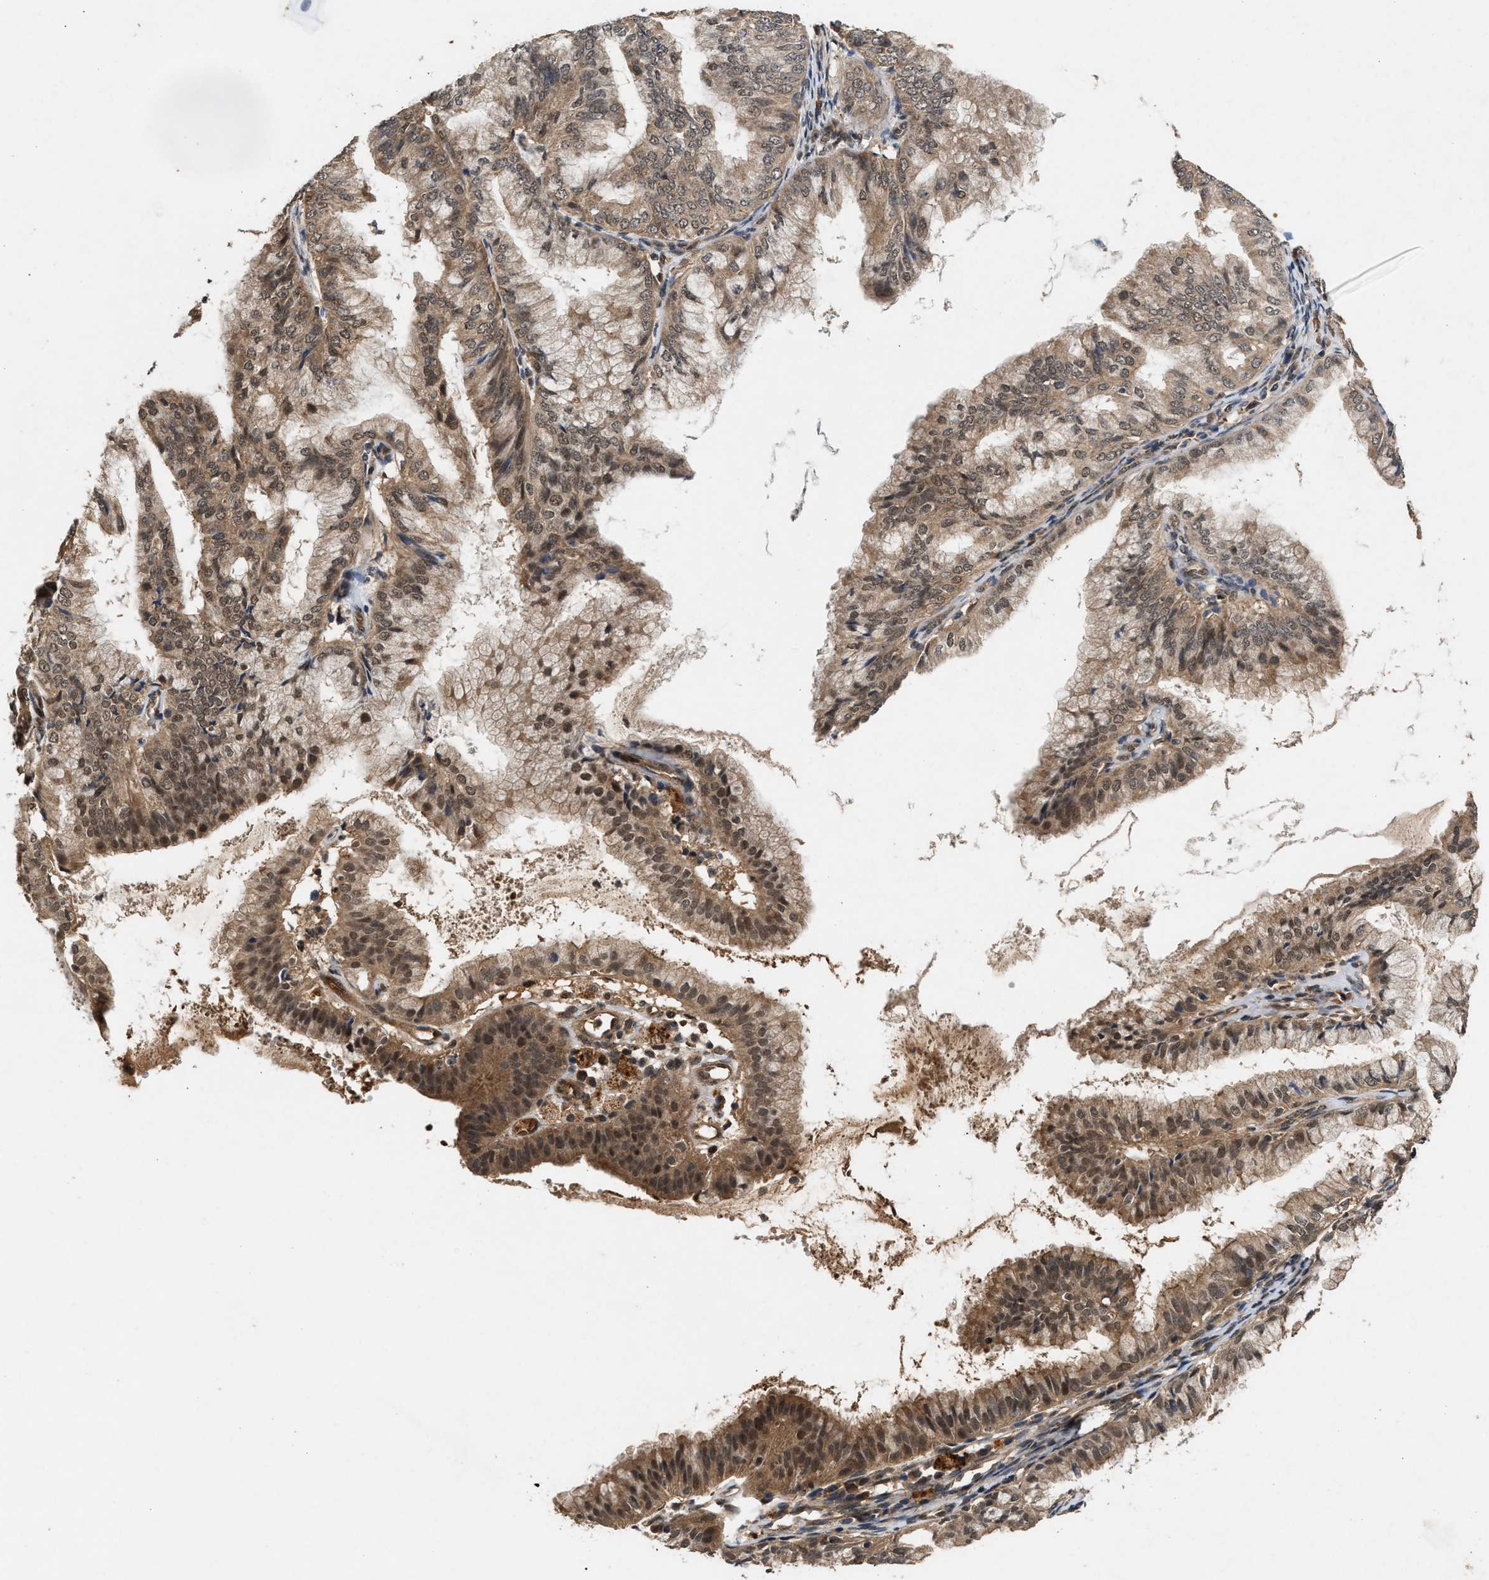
{"staining": {"intensity": "moderate", "quantity": ">75%", "location": "cytoplasmic/membranous,nuclear"}, "tissue": "endometrial cancer", "cell_type": "Tumor cells", "image_type": "cancer", "snomed": [{"axis": "morphology", "description": "Adenocarcinoma, NOS"}, {"axis": "topography", "description": "Endometrium"}], "caption": "DAB (3,3'-diaminobenzidine) immunohistochemical staining of endometrial cancer (adenocarcinoma) shows moderate cytoplasmic/membranous and nuclear protein positivity in approximately >75% of tumor cells. The staining is performed using DAB brown chromogen to label protein expression. The nuclei are counter-stained blue using hematoxylin.", "gene": "RUSC2", "patient": {"sex": "female", "age": 63}}